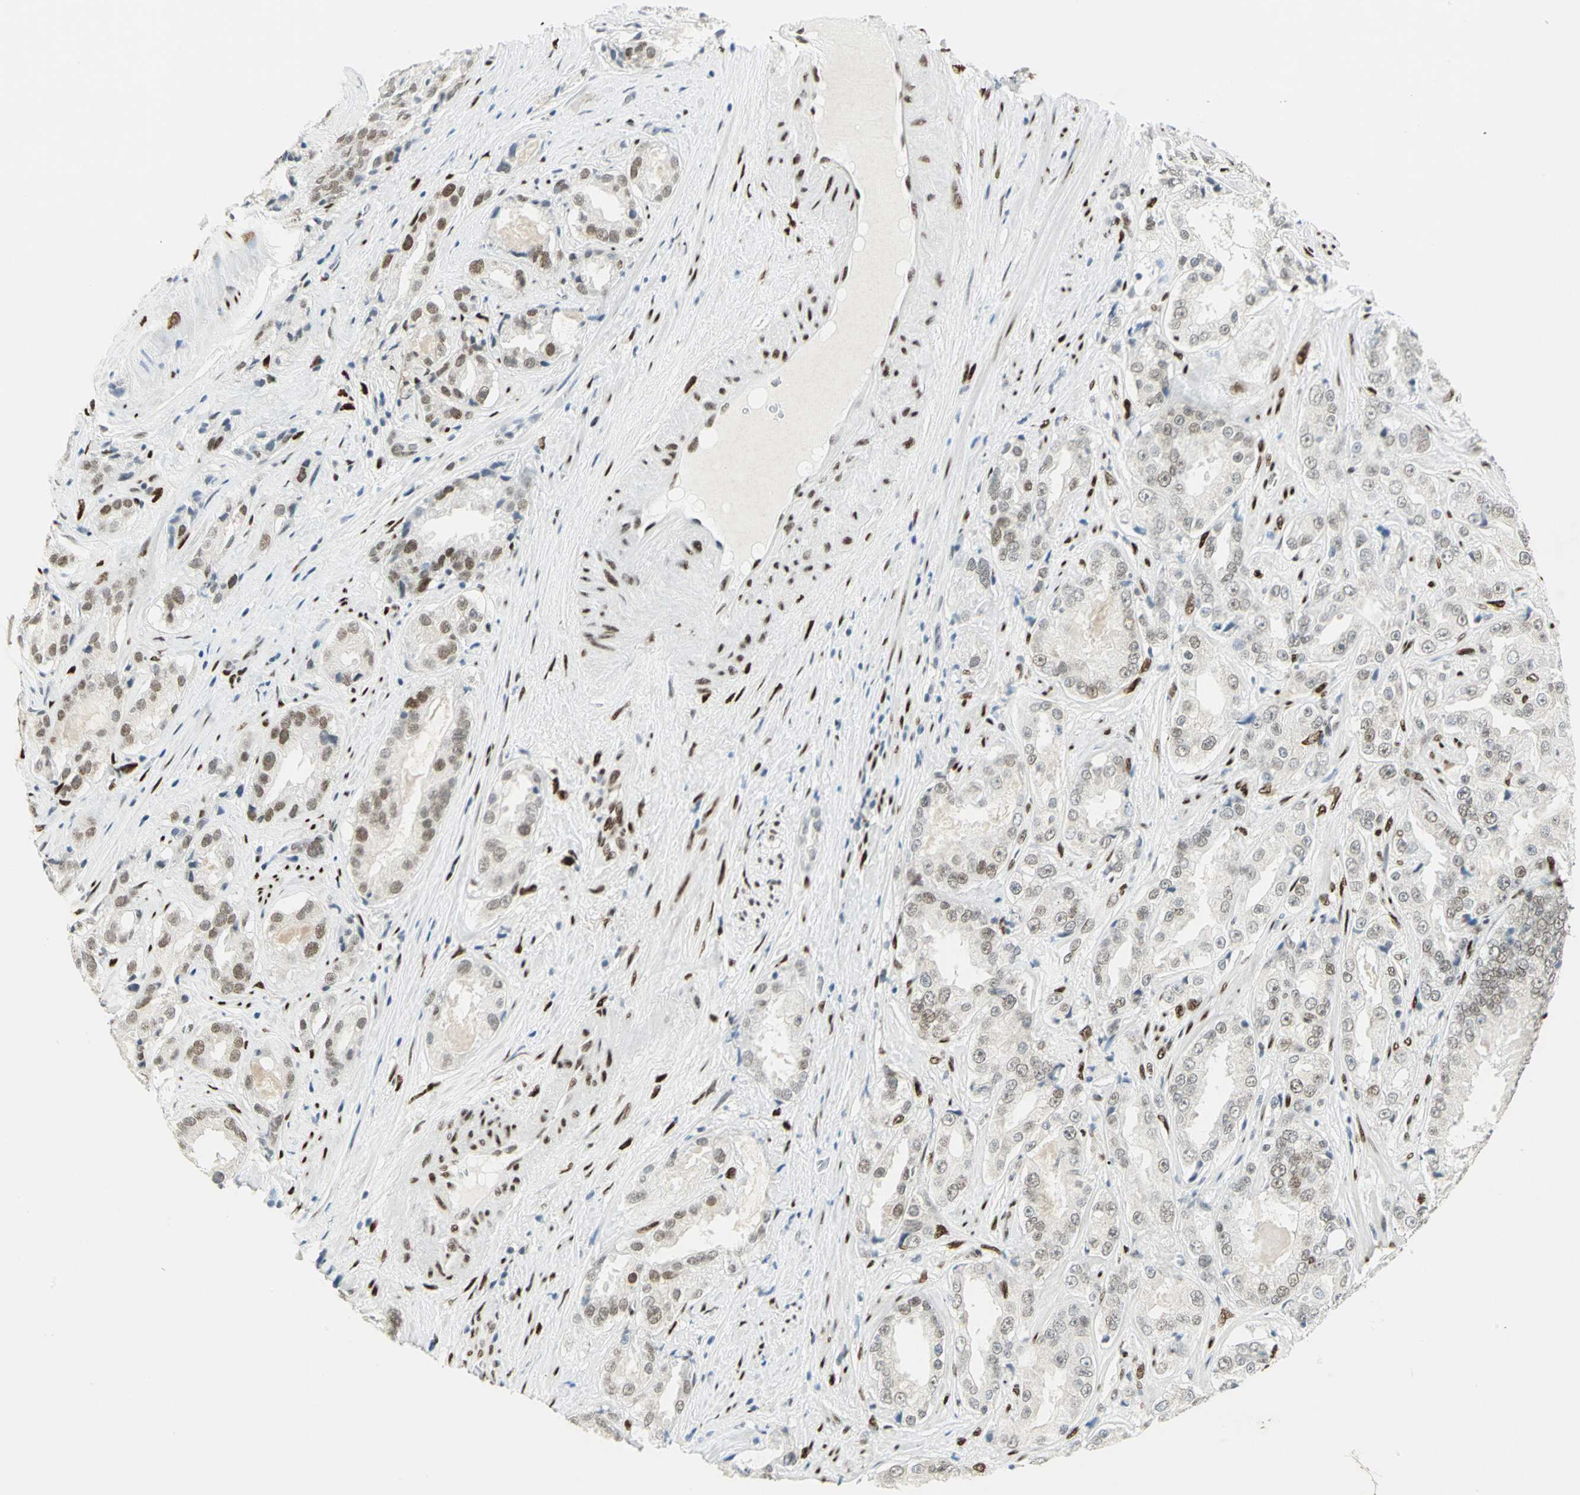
{"staining": {"intensity": "weak", "quantity": ">75%", "location": "nuclear"}, "tissue": "prostate cancer", "cell_type": "Tumor cells", "image_type": "cancer", "snomed": [{"axis": "morphology", "description": "Adenocarcinoma, High grade"}, {"axis": "topography", "description": "Prostate"}], "caption": "There is low levels of weak nuclear staining in tumor cells of adenocarcinoma (high-grade) (prostate), as demonstrated by immunohistochemical staining (brown color).", "gene": "MEIS2", "patient": {"sex": "male", "age": 73}}